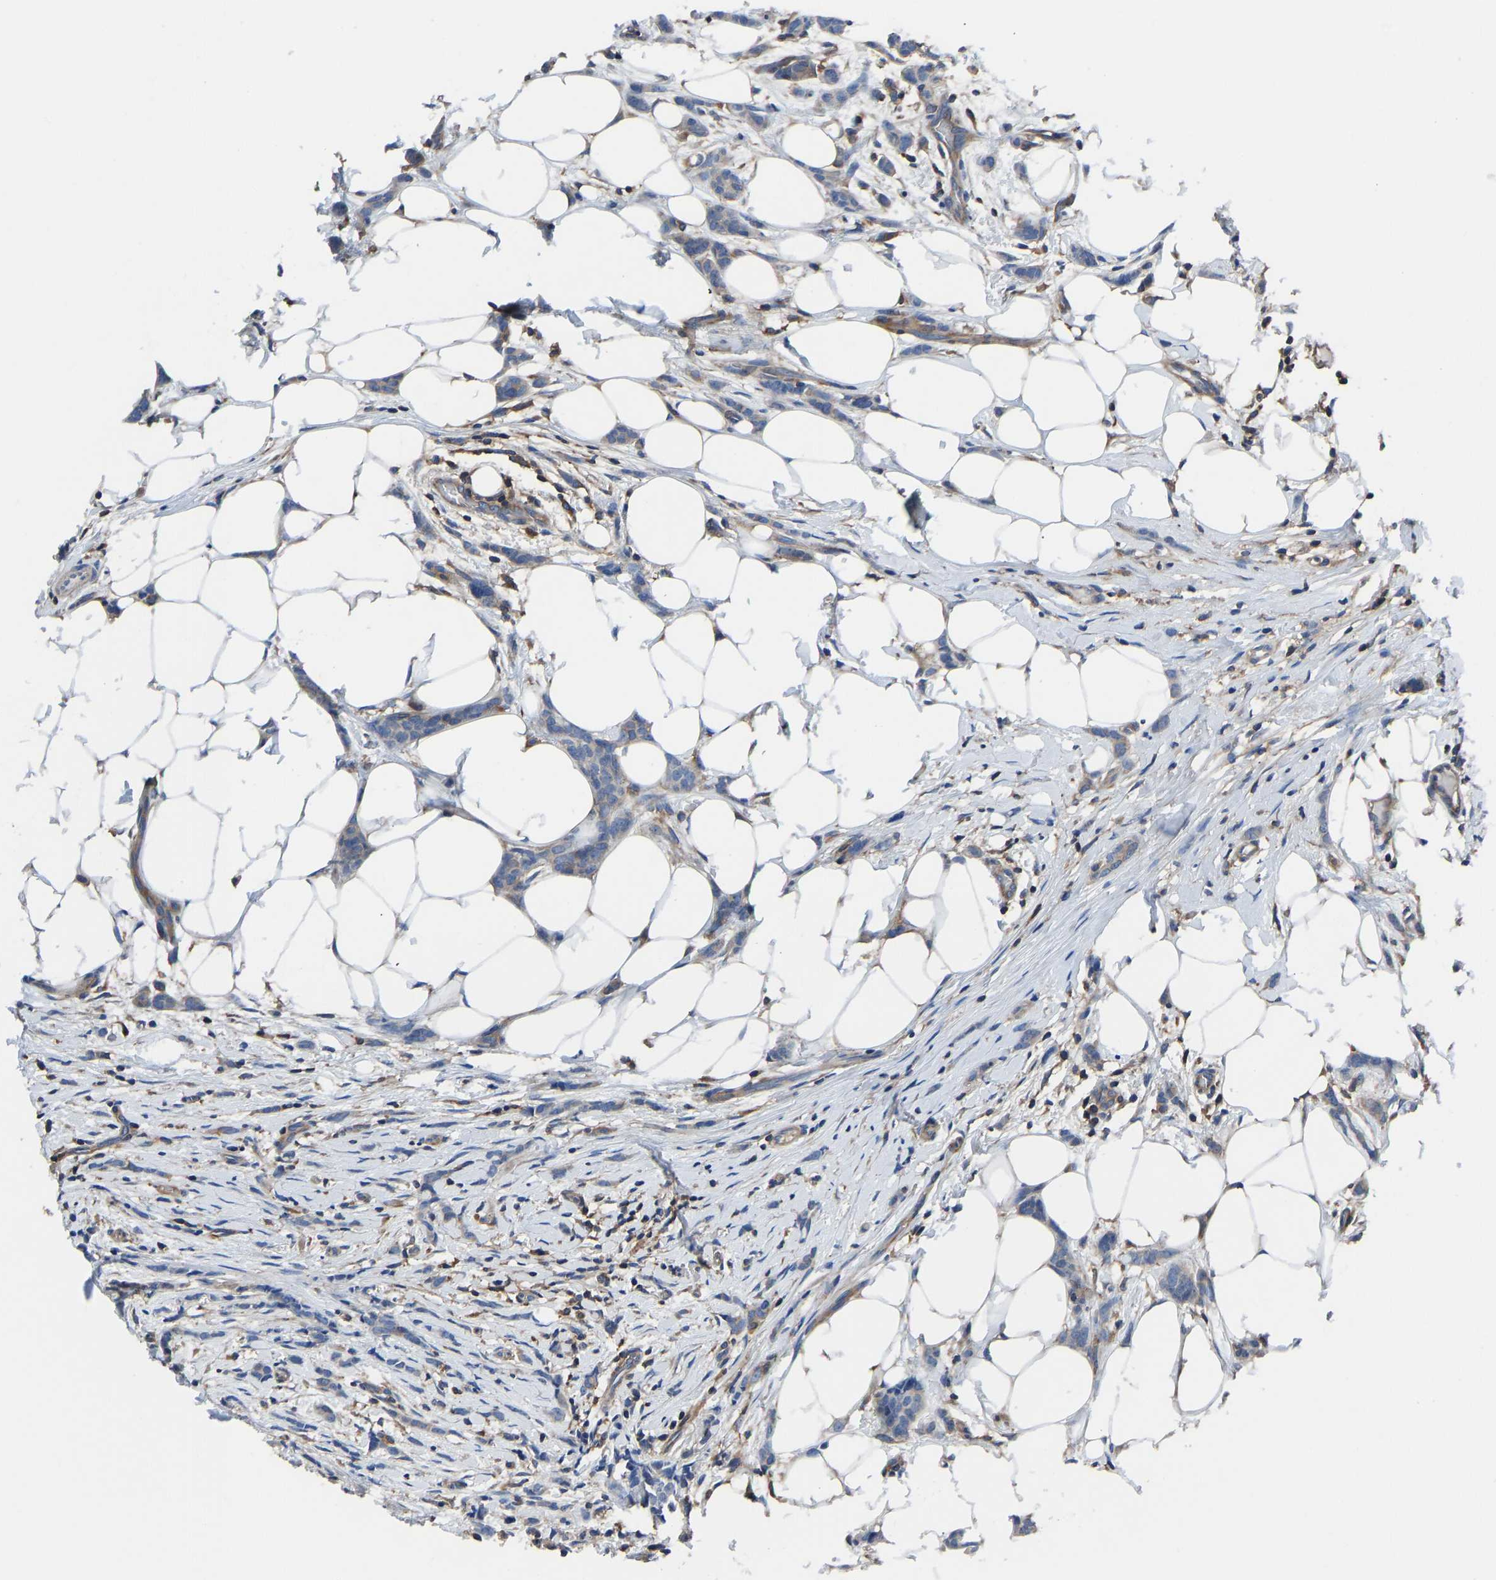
{"staining": {"intensity": "negative", "quantity": "none", "location": "none"}, "tissue": "breast cancer", "cell_type": "Tumor cells", "image_type": "cancer", "snomed": [{"axis": "morphology", "description": "Lobular carcinoma"}, {"axis": "topography", "description": "Skin"}, {"axis": "topography", "description": "Breast"}], "caption": "Tumor cells are negative for protein expression in human breast cancer (lobular carcinoma).", "gene": "PRKAR1A", "patient": {"sex": "female", "age": 46}}